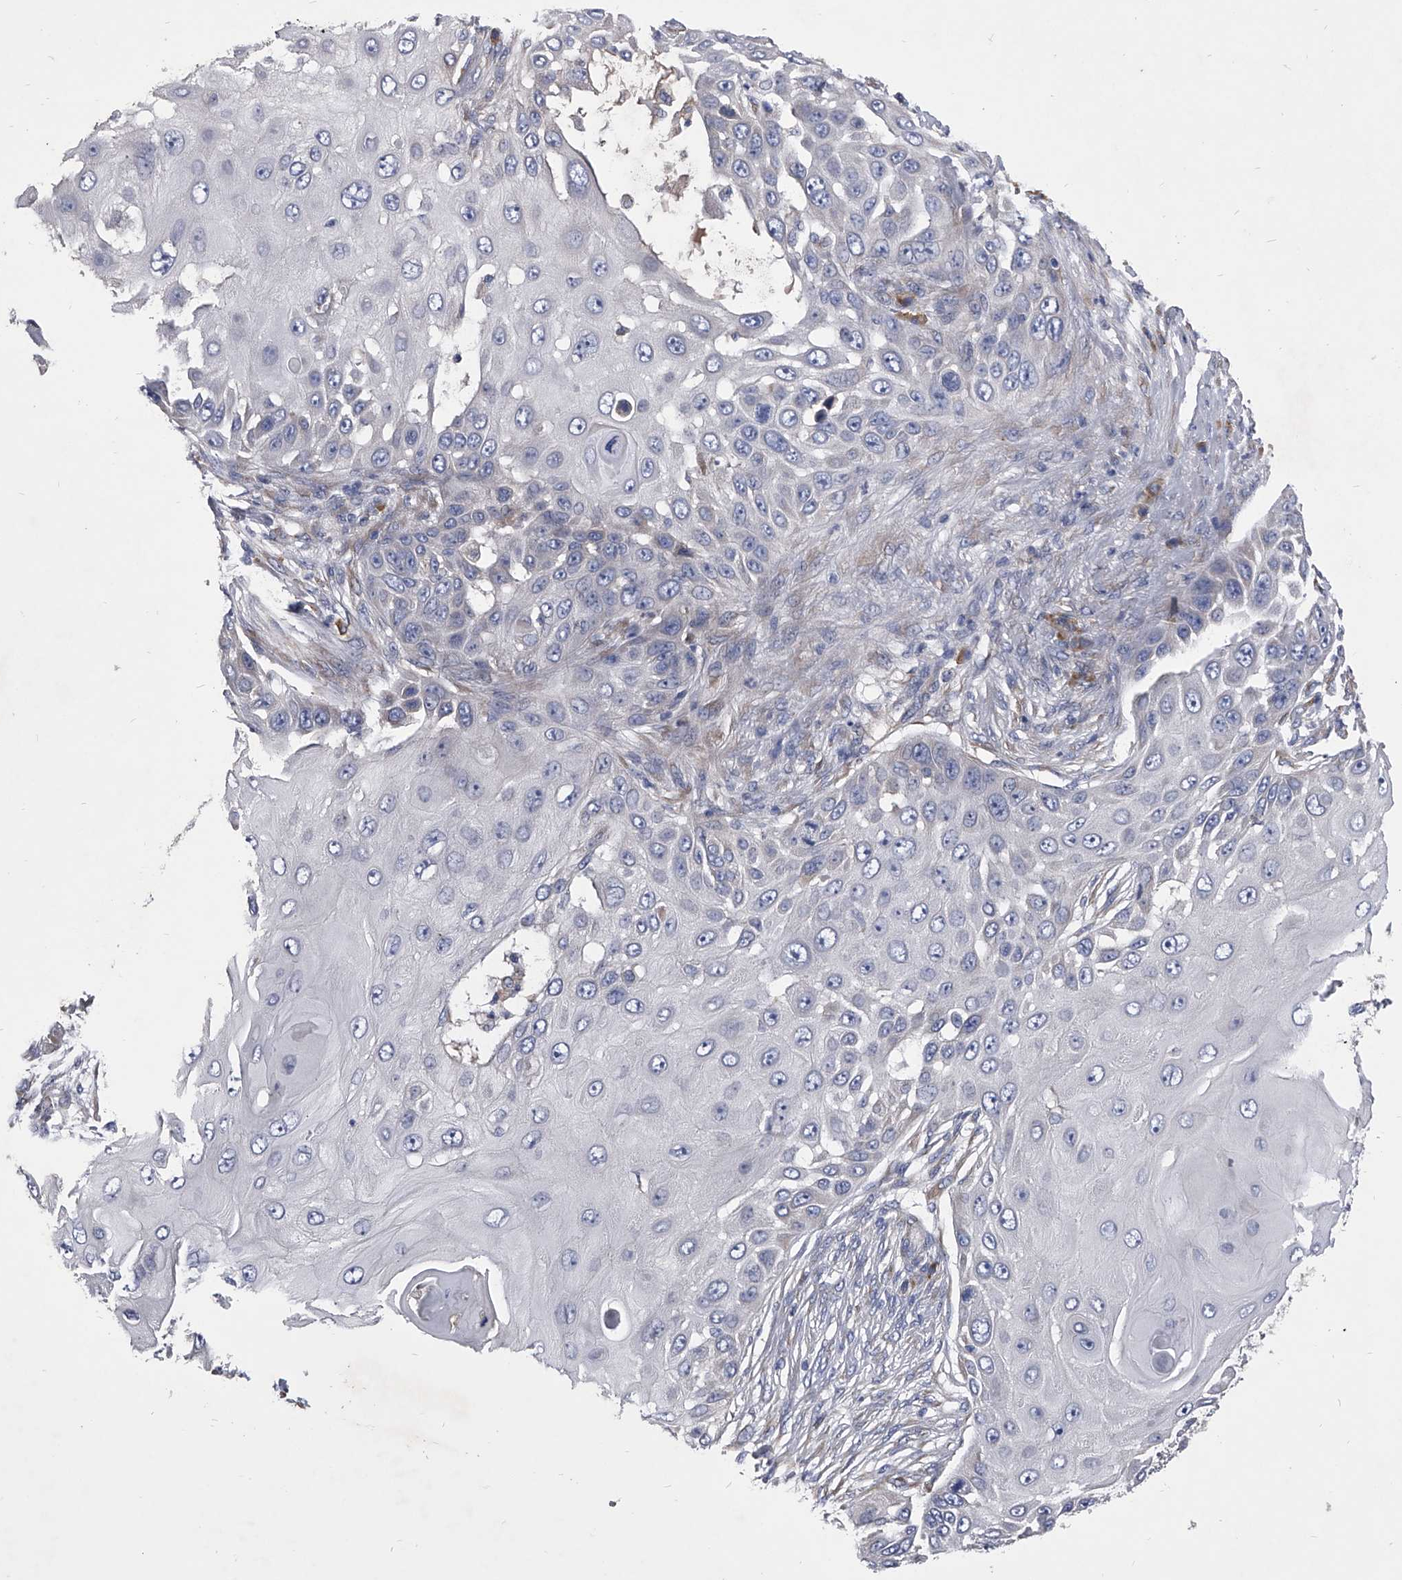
{"staining": {"intensity": "negative", "quantity": "none", "location": "none"}, "tissue": "skin cancer", "cell_type": "Tumor cells", "image_type": "cancer", "snomed": [{"axis": "morphology", "description": "Squamous cell carcinoma, NOS"}, {"axis": "topography", "description": "Skin"}], "caption": "The photomicrograph displays no significant expression in tumor cells of squamous cell carcinoma (skin).", "gene": "CCR4", "patient": {"sex": "female", "age": 44}}